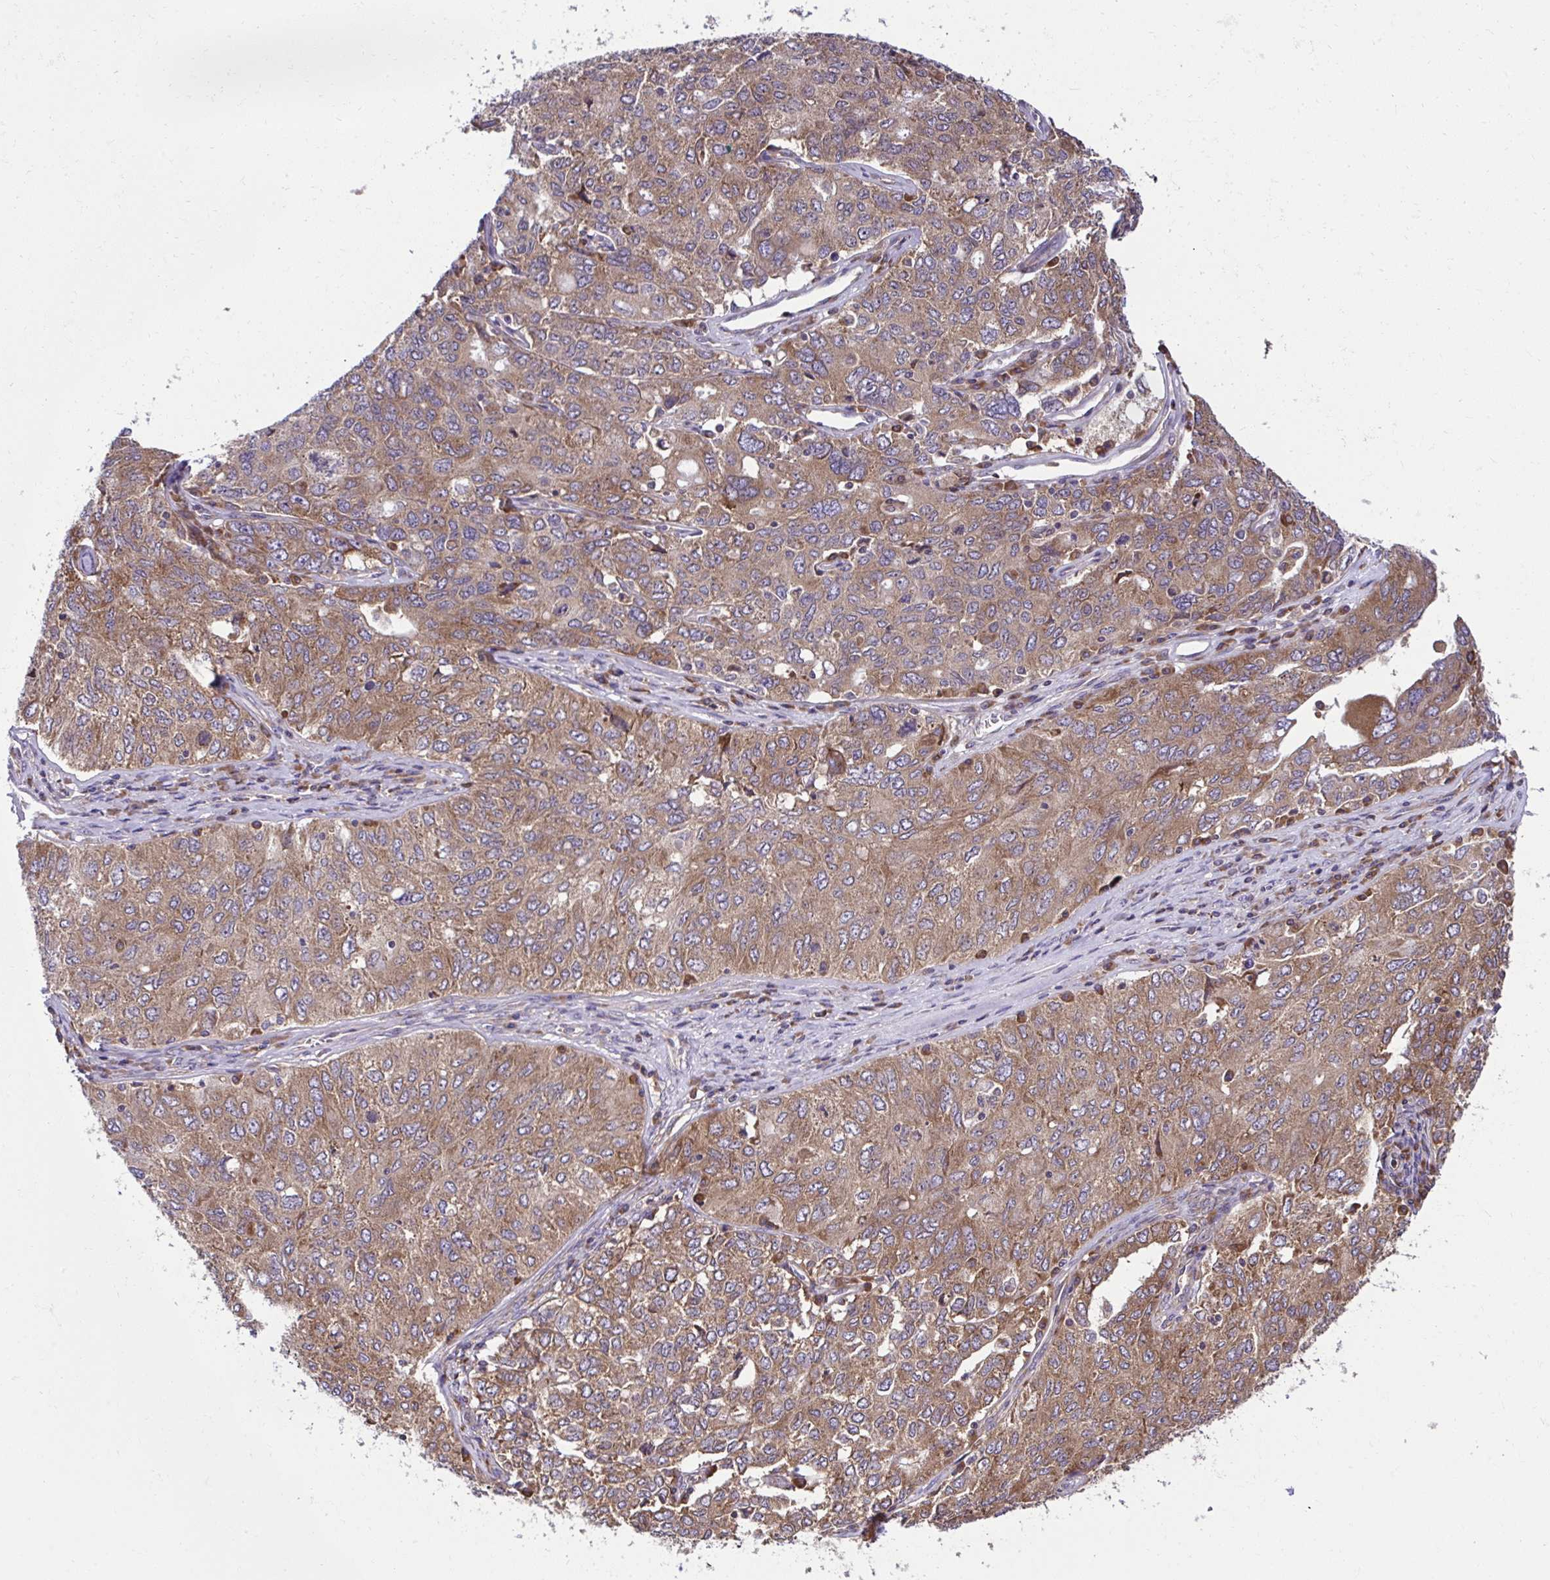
{"staining": {"intensity": "moderate", "quantity": ">75%", "location": "cytoplasmic/membranous"}, "tissue": "ovarian cancer", "cell_type": "Tumor cells", "image_type": "cancer", "snomed": [{"axis": "morphology", "description": "Carcinoma, endometroid"}, {"axis": "topography", "description": "Ovary"}], "caption": "This histopathology image demonstrates immunohistochemistry (IHC) staining of human ovarian endometroid carcinoma, with medium moderate cytoplasmic/membranous staining in about >75% of tumor cells.", "gene": "RPS7", "patient": {"sex": "female", "age": 62}}